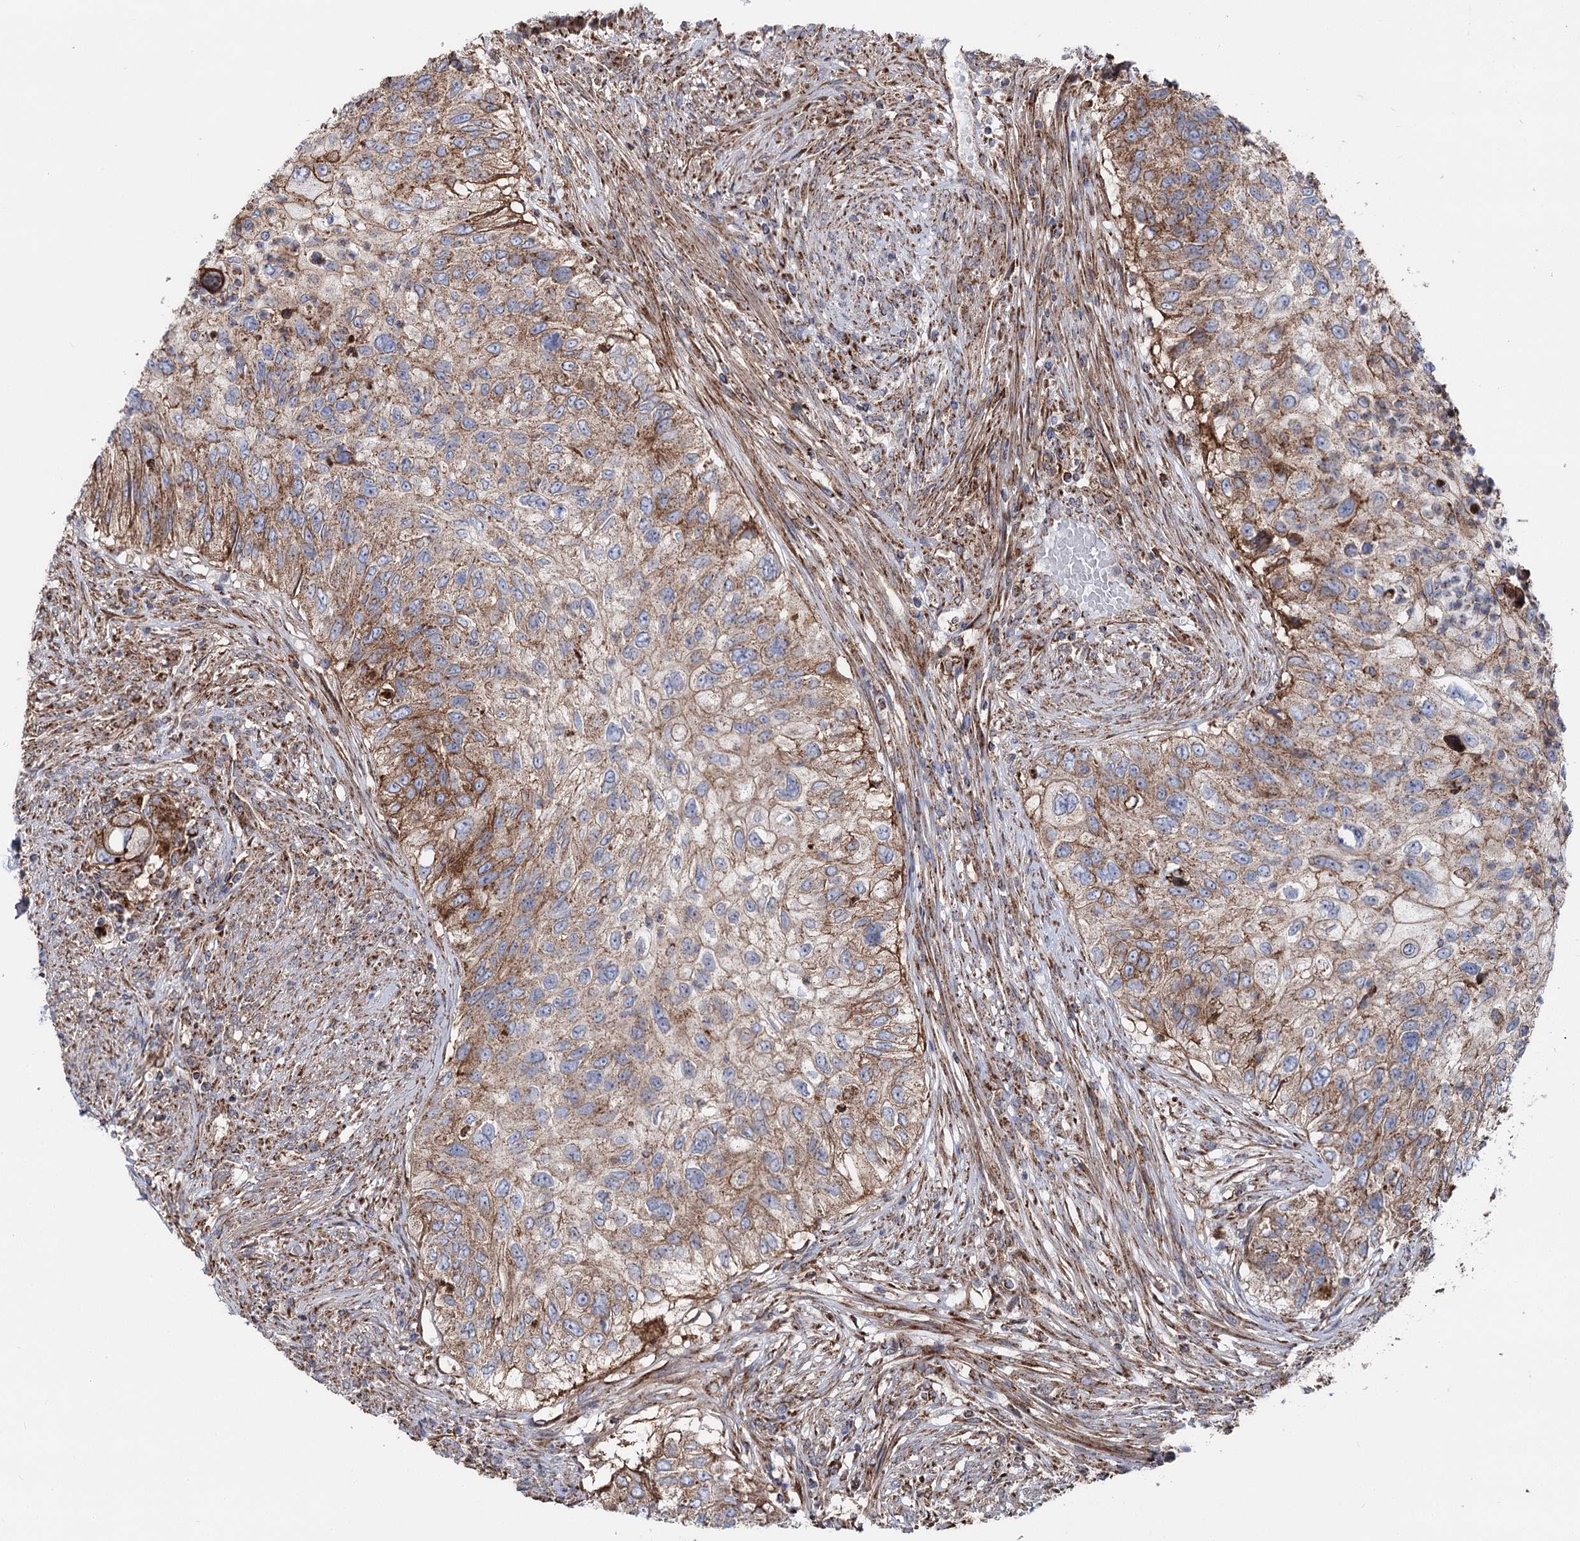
{"staining": {"intensity": "moderate", "quantity": "25%-75%", "location": "cytoplasmic/membranous"}, "tissue": "urothelial cancer", "cell_type": "Tumor cells", "image_type": "cancer", "snomed": [{"axis": "morphology", "description": "Urothelial carcinoma, High grade"}, {"axis": "topography", "description": "Urinary bladder"}], "caption": "Urothelial carcinoma (high-grade) stained with IHC displays moderate cytoplasmic/membranous positivity in about 25%-75% of tumor cells. The staining was performed using DAB (3,3'-diaminobenzidine), with brown indicating positive protein expression. Nuclei are stained blue with hematoxylin.", "gene": "MSANTD2", "patient": {"sex": "female", "age": 60}}